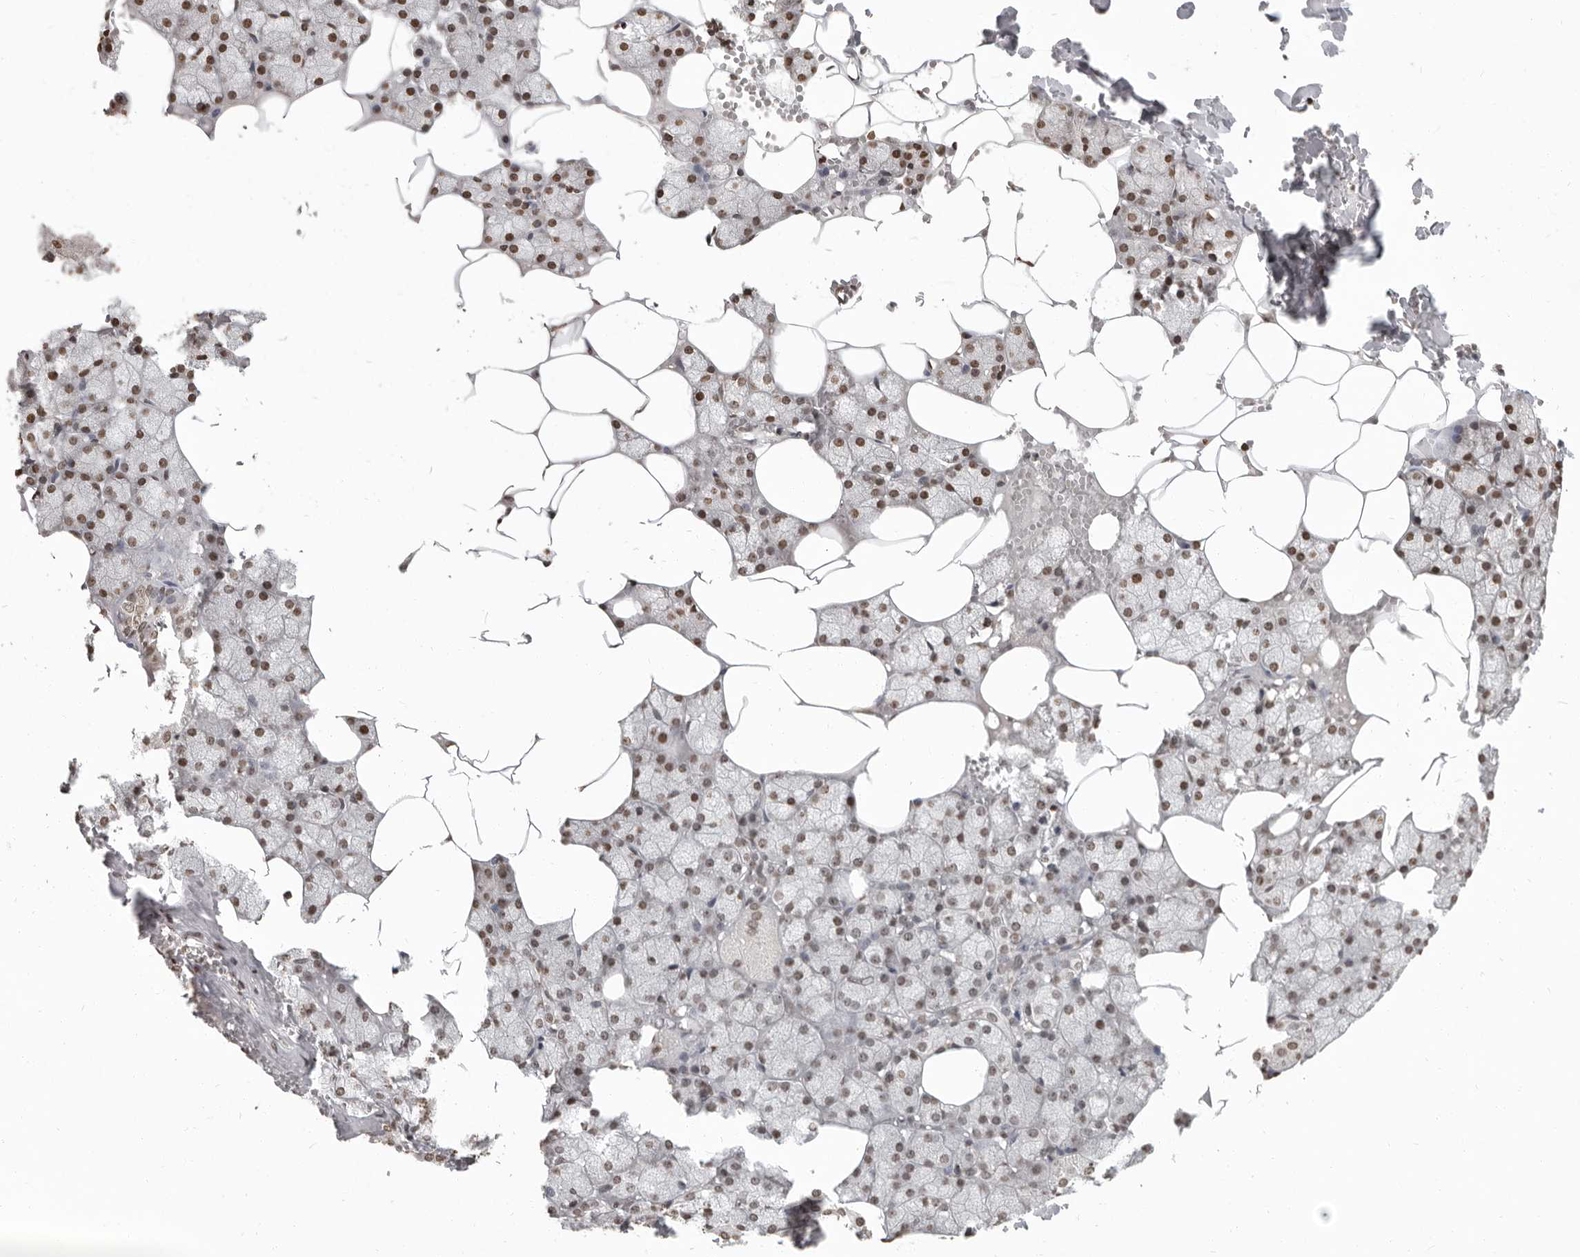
{"staining": {"intensity": "moderate", "quantity": ">75%", "location": "nuclear"}, "tissue": "salivary gland", "cell_type": "Glandular cells", "image_type": "normal", "snomed": [{"axis": "morphology", "description": "Normal tissue, NOS"}, {"axis": "topography", "description": "Salivary gland"}], "caption": "Salivary gland stained with immunohistochemistry (IHC) demonstrates moderate nuclear staining in about >75% of glandular cells.", "gene": "WDR45", "patient": {"sex": "male", "age": 62}}